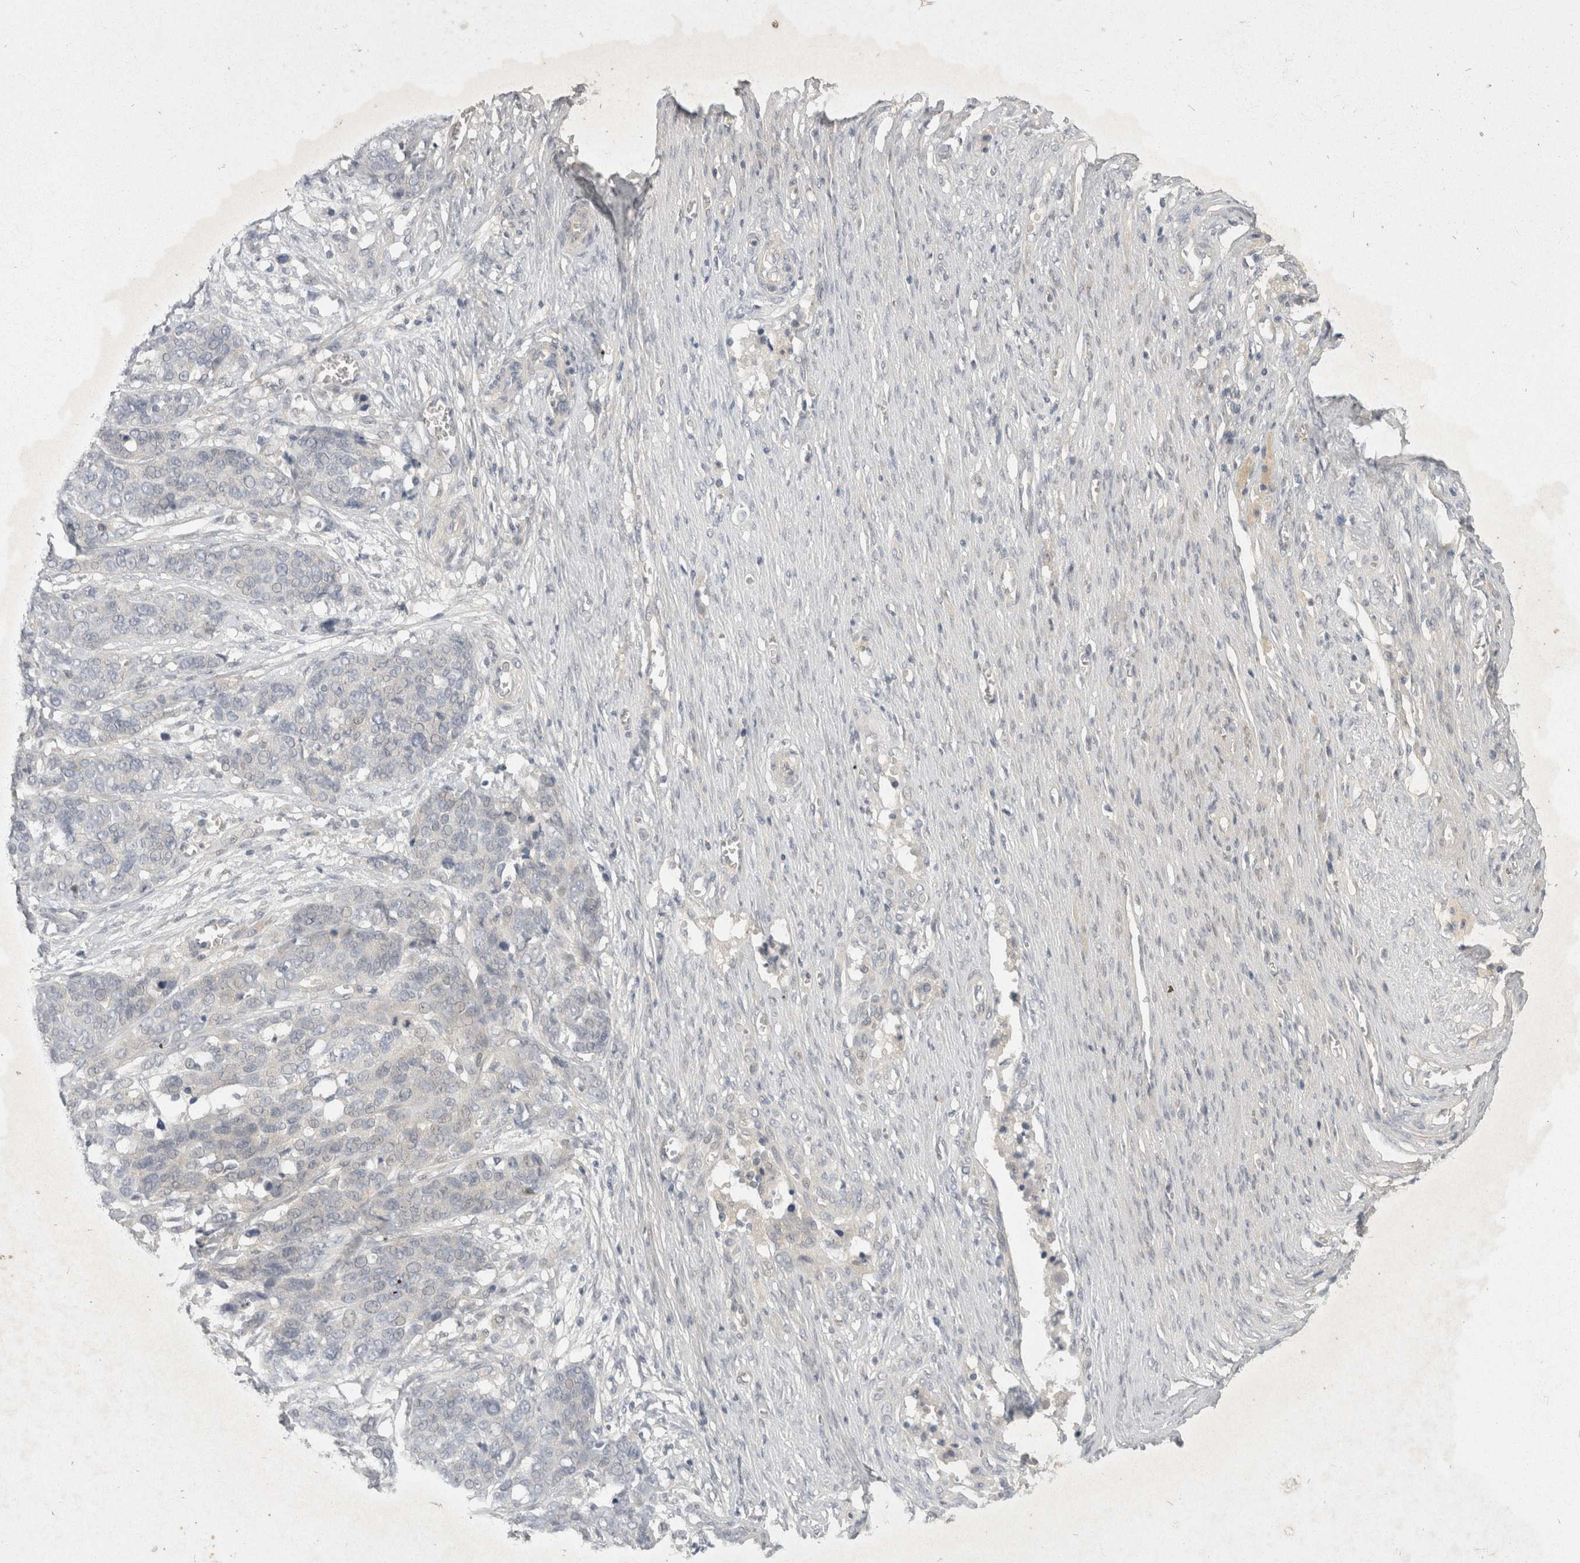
{"staining": {"intensity": "negative", "quantity": "none", "location": "none"}, "tissue": "ovarian cancer", "cell_type": "Tumor cells", "image_type": "cancer", "snomed": [{"axis": "morphology", "description": "Cystadenocarcinoma, serous, NOS"}, {"axis": "topography", "description": "Ovary"}], "caption": "The image shows no significant expression in tumor cells of ovarian cancer. (Brightfield microscopy of DAB immunohistochemistry at high magnification).", "gene": "TOM1L2", "patient": {"sex": "female", "age": 44}}